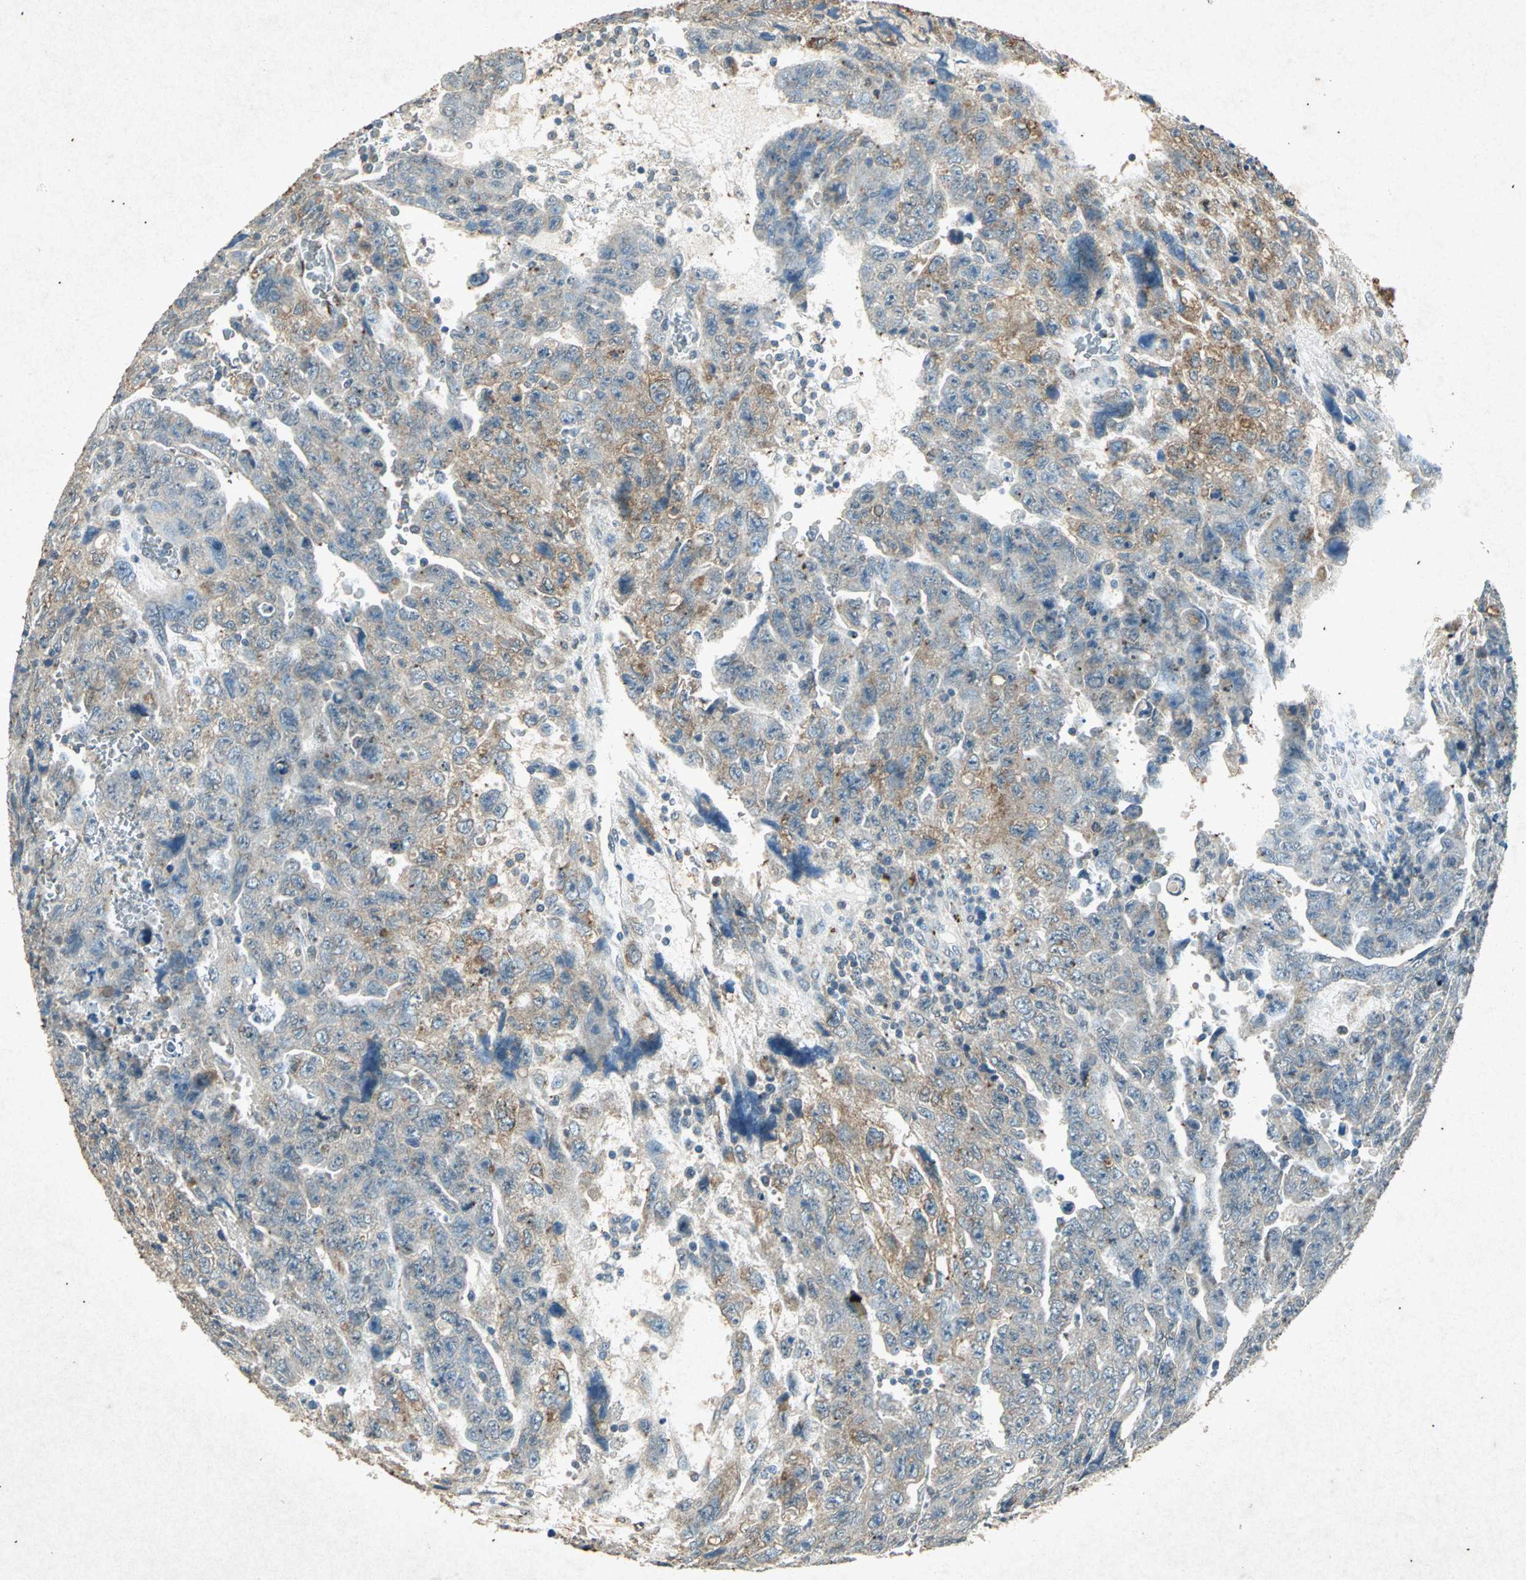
{"staining": {"intensity": "weak", "quantity": "25%-75%", "location": "cytoplasmic/membranous"}, "tissue": "testis cancer", "cell_type": "Tumor cells", "image_type": "cancer", "snomed": [{"axis": "morphology", "description": "Carcinoma, Embryonal, NOS"}, {"axis": "topography", "description": "Testis"}], "caption": "Protein expression analysis of human embryonal carcinoma (testis) reveals weak cytoplasmic/membranous staining in approximately 25%-75% of tumor cells.", "gene": "PSEN1", "patient": {"sex": "male", "age": 28}}